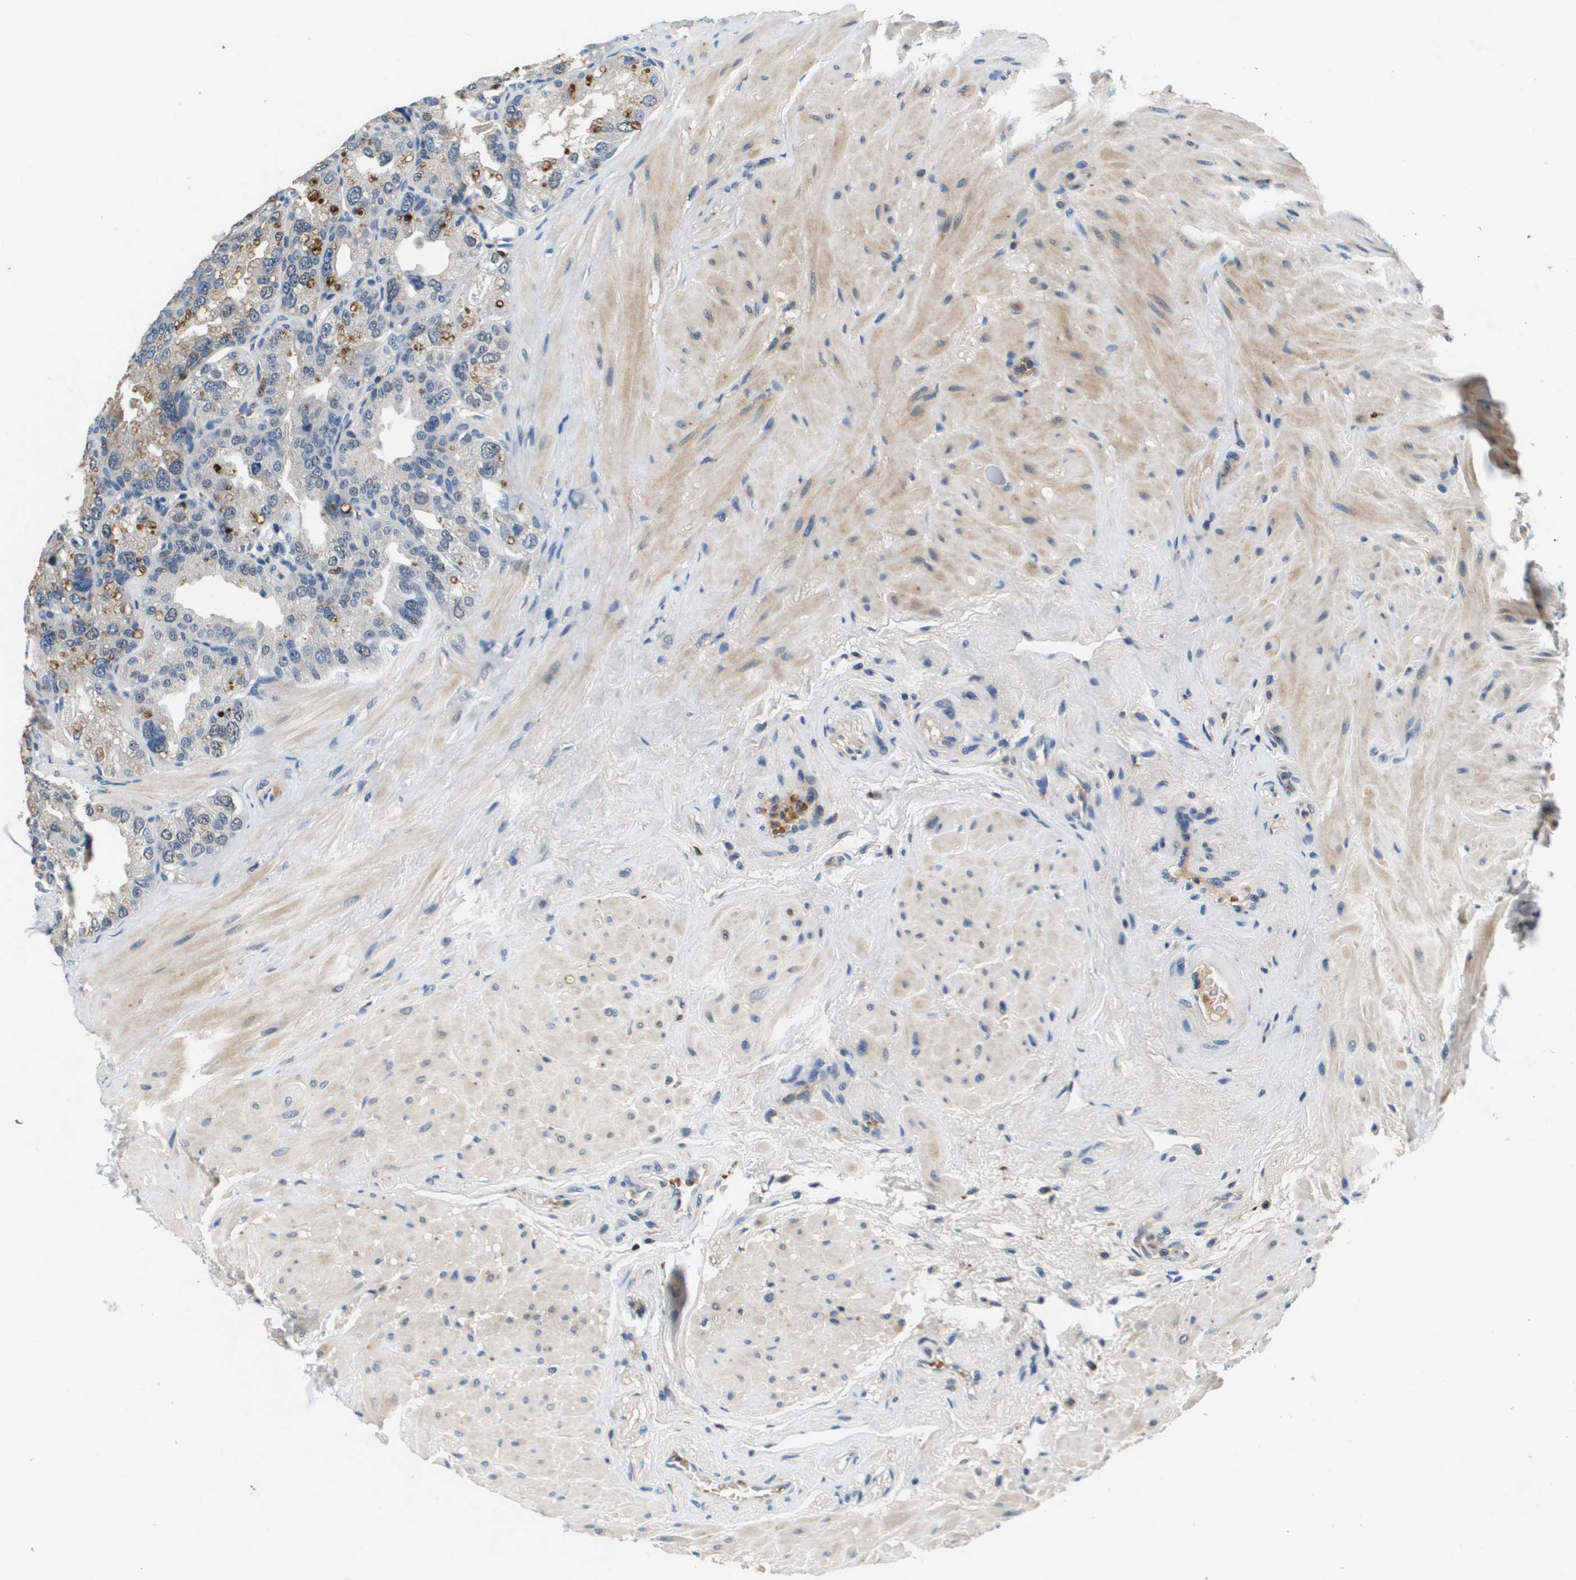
{"staining": {"intensity": "moderate", "quantity": "<25%", "location": "cytoplasmic/membranous"}, "tissue": "seminal vesicle", "cell_type": "Glandular cells", "image_type": "normal", "snomed": [{"axis": "morphology", "description": "Normal tissue, NOS"}, {"axis": "topography", "description": "Seminal veicle"}], "caption": "There is low levels of moderate cytoplasmic/membranous expression in glandular cells of unremarkable seminal vesicle, as demonstrated by immunohistochemical staining (brown color).", "gene": "KCNQ5", "patient": {"sex": "male", "age": 68}}